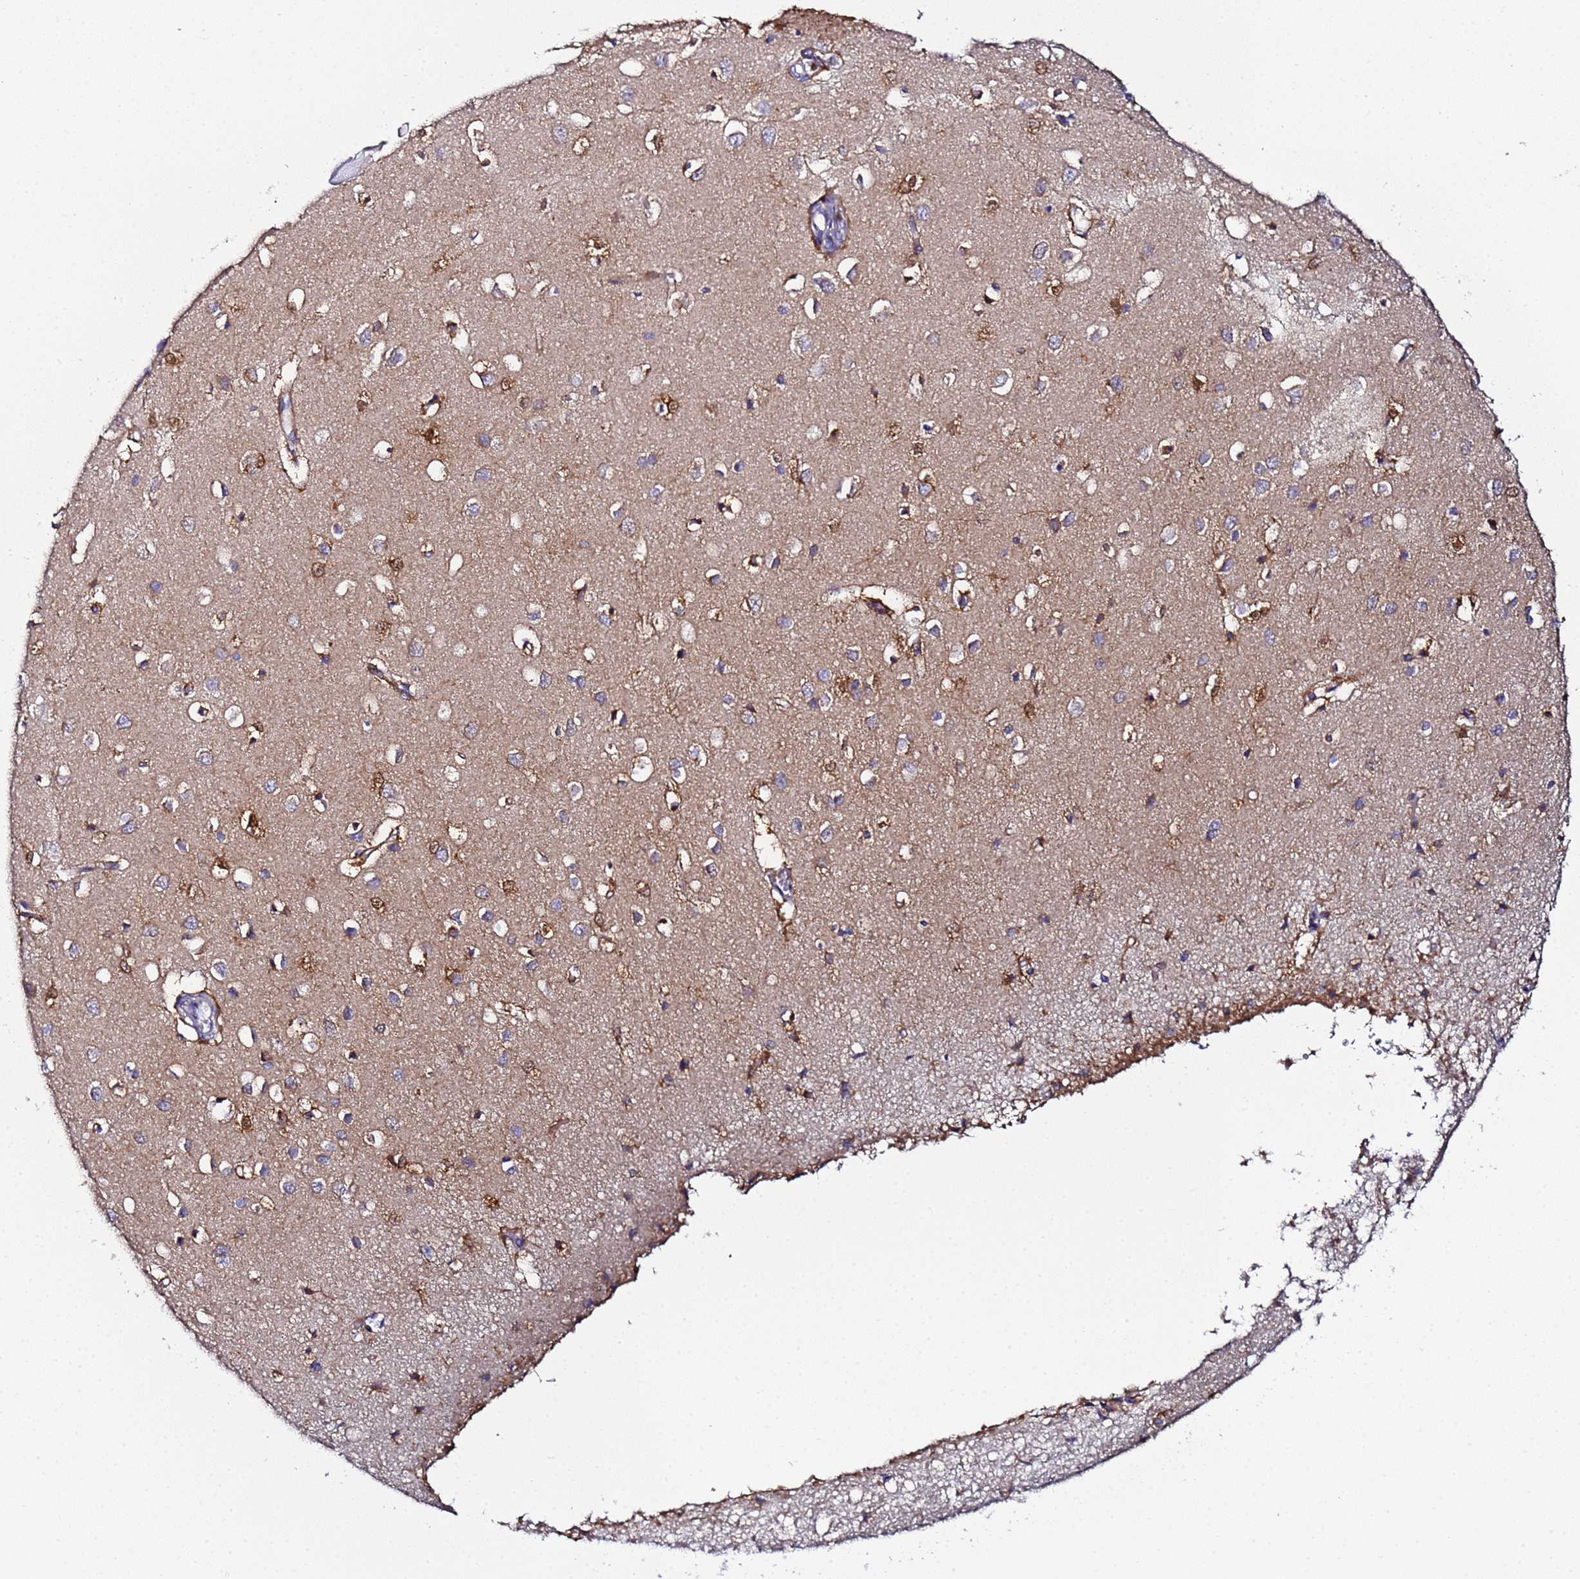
{"staining": {"intensity": "moderate", "quantity": "25%-75%", "location": "cytoplasmic/membranous"}, "tissue": "cerebral cortex", "cell_type": "Endothelial cells", "image_type": "normal", "snomed": [{"axis": "morphology", "description": "Normal tissue, NOS"}, {"axis": "topography", "description": "Cerebral cortex"}], "caption": "Moderate cytoplasmic/membranous protein expression is identified in about 25%-75% of endothelial cells in cerebral cortex.", "gene": "CCDC127", "patient": {"sex": "female", "age": 64}}